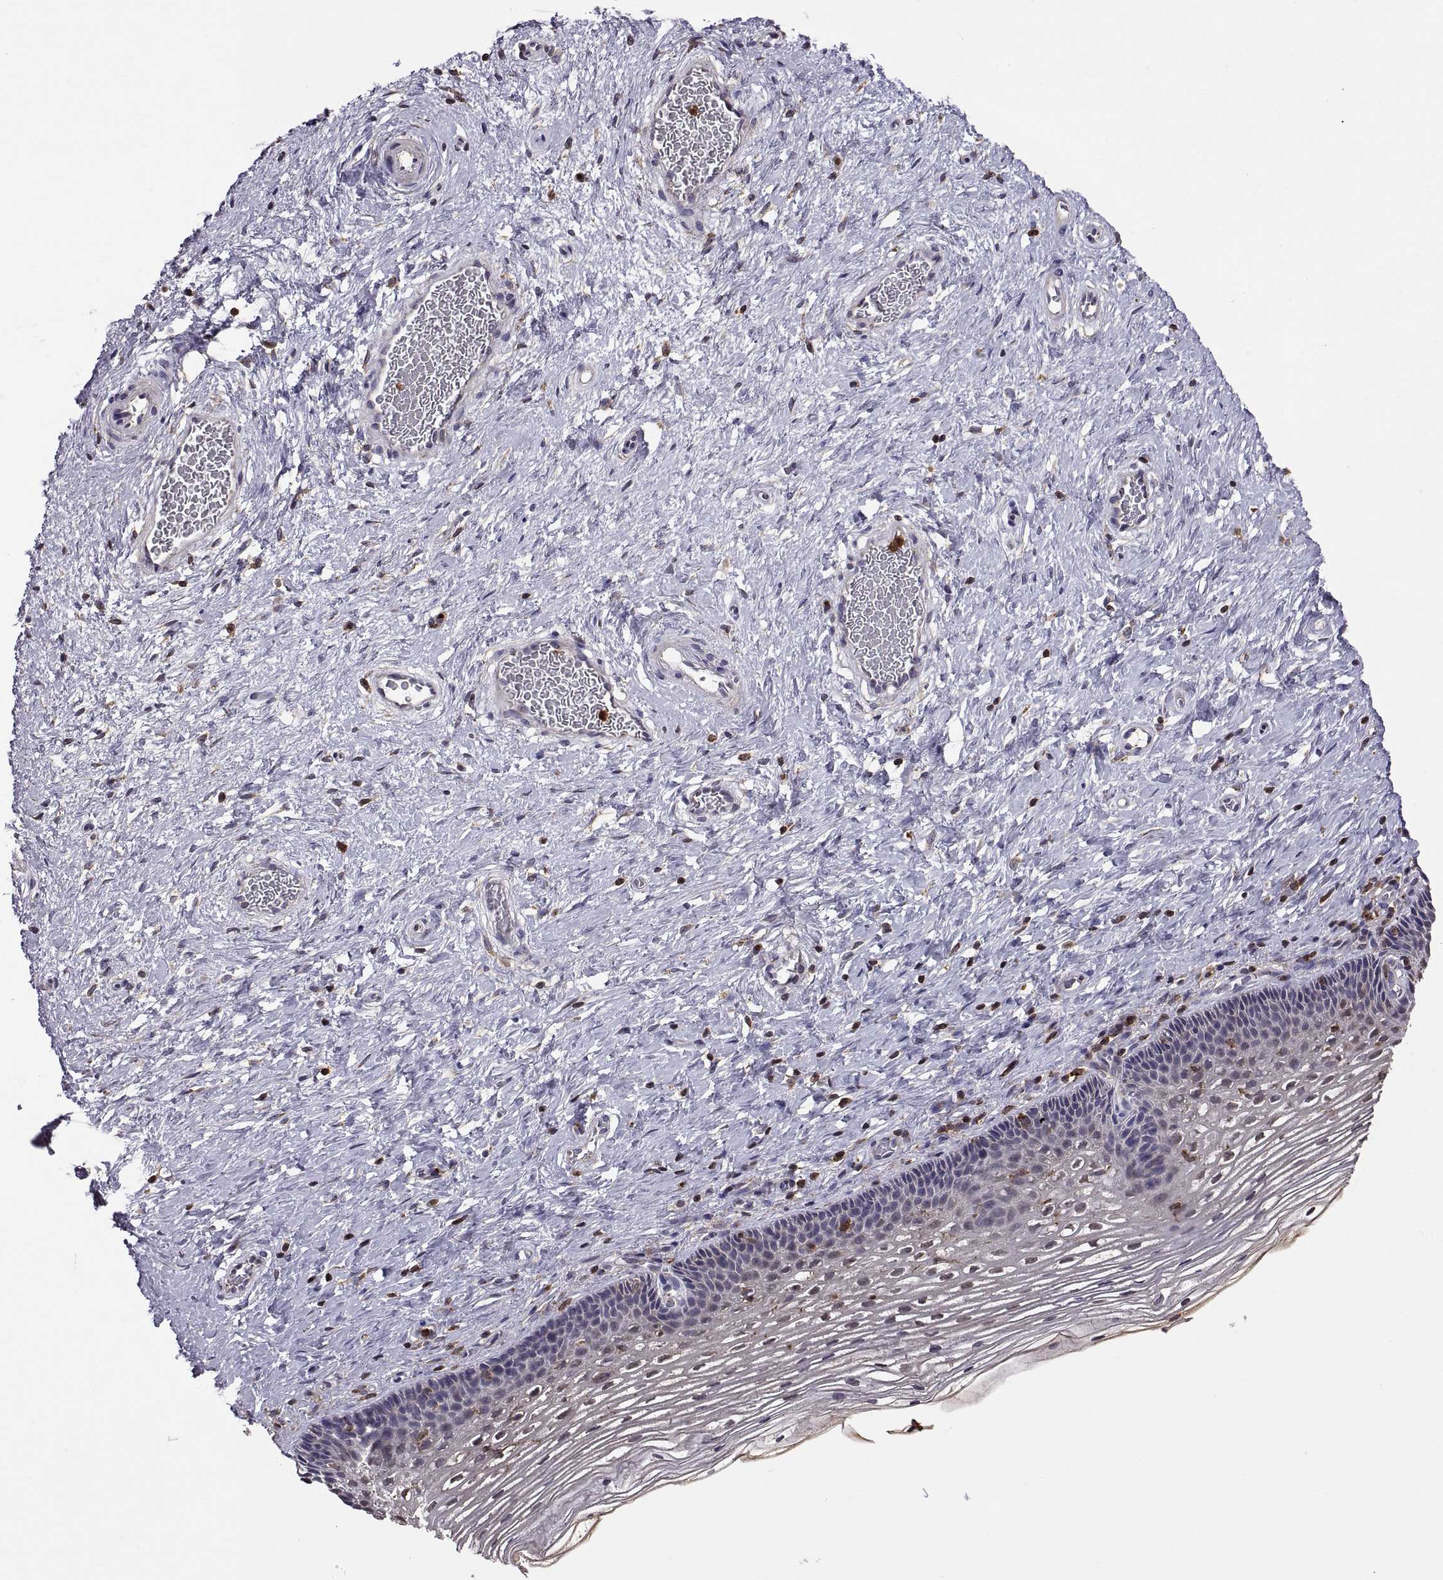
{"staining": {"intensity": "negative", "quantity": "none", "location": "none"}, "tissue": "cervix", "cell_type": "Glandular cells", "image_type": "normal", "snomed": [{"axis": "morphology", "description": "Normal tissue, NOS"}, {"axis": "topography", "description": "Cervix"}], "caption": "DAB immunohistochemical staining of unremarkable cervix exhibits no significant expression in glandular cells. (Brightfield microscopy of DAB immunohistochemistry (IHC) at high magnification).", "gene": "ACAP1", "patient": {"sex": "female", "age": 34}}